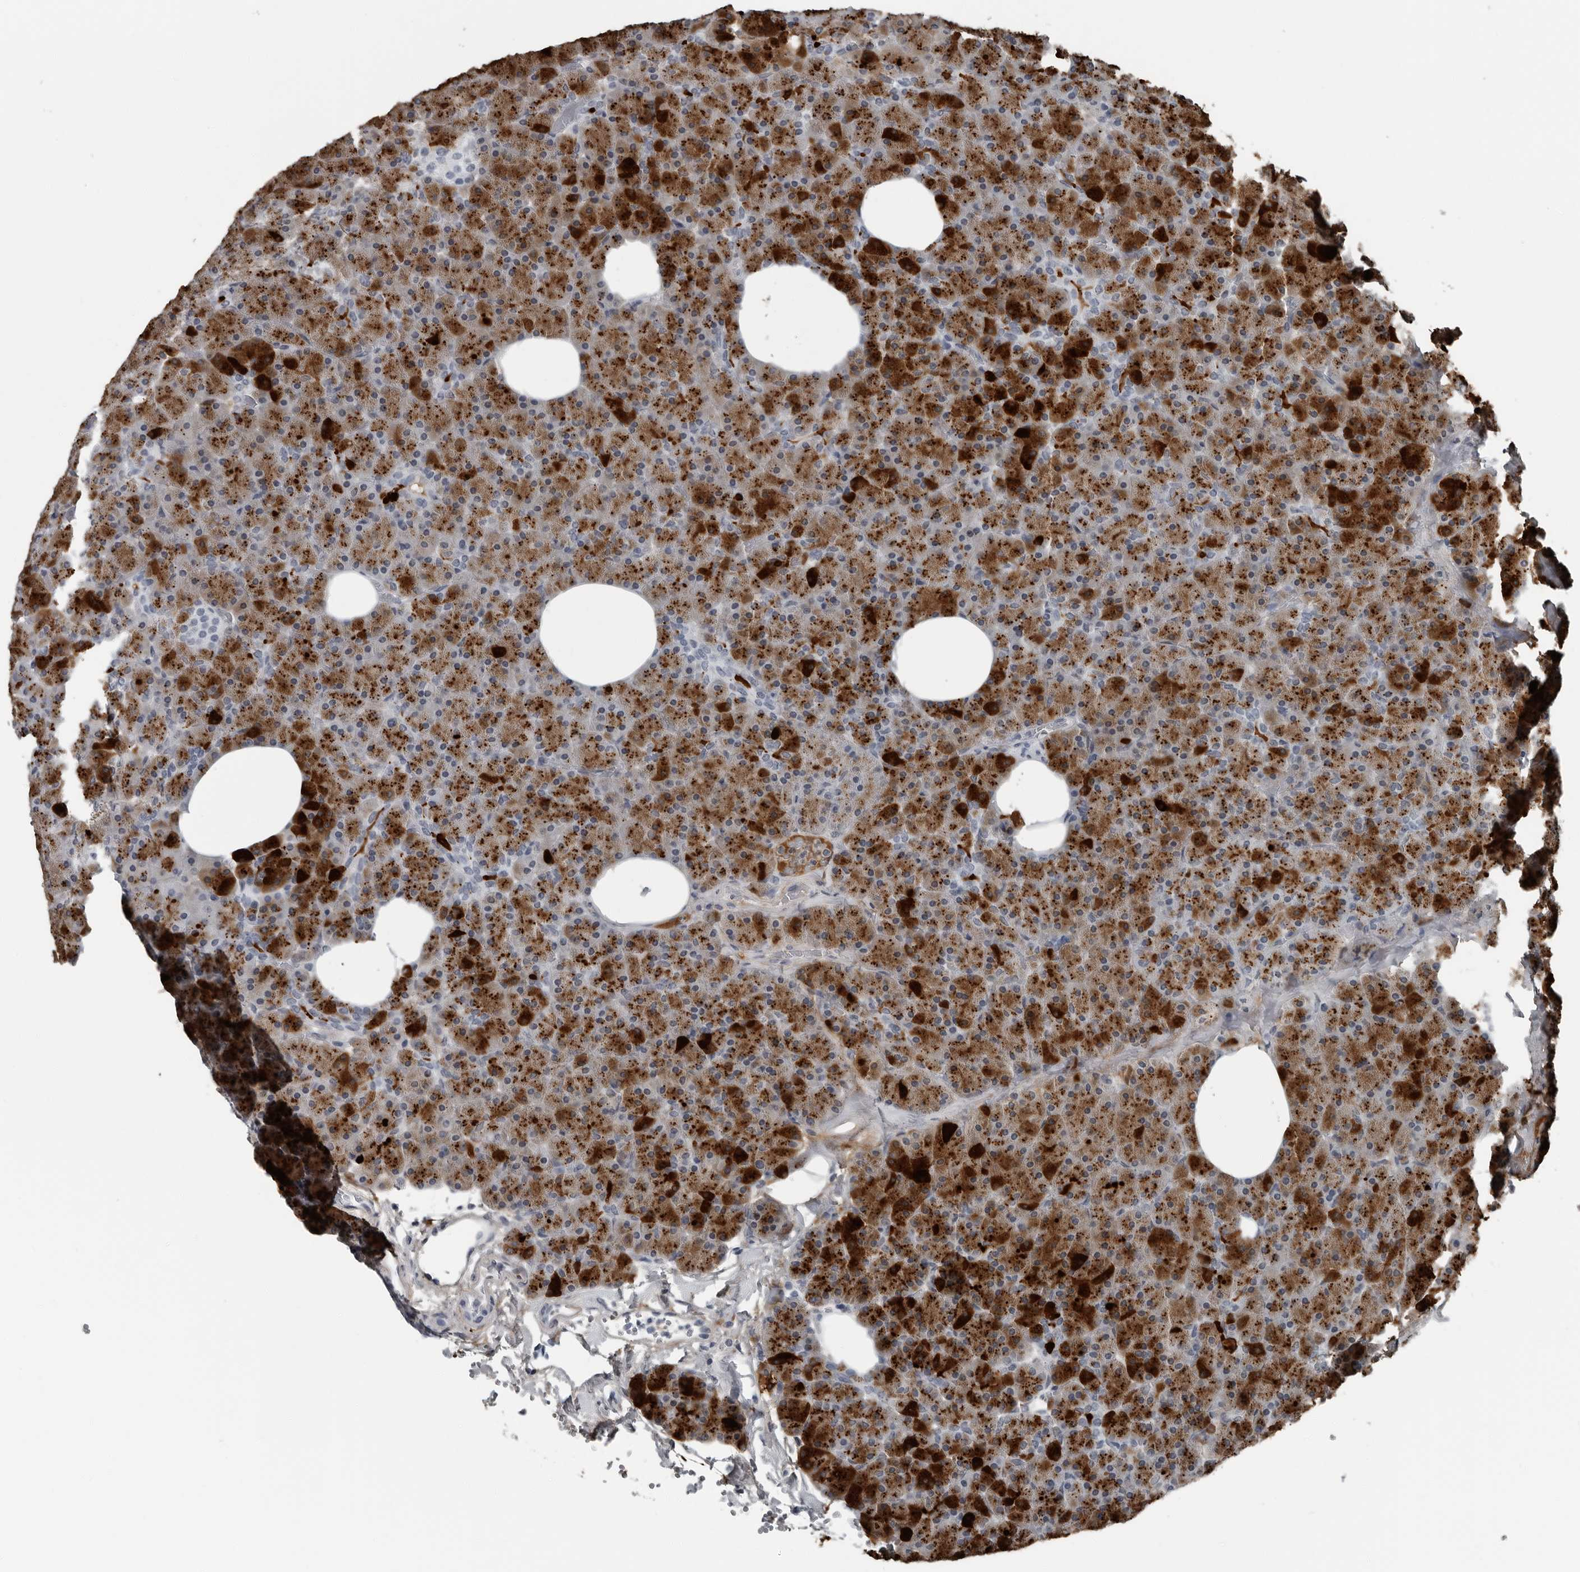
{"staining": {"intensity": "strong", "quantity": ">75%", "location": "cytoplasmic/membranous"}, "tissue": "pancreas", "cell_type": "Exocrine glandular cells", "image_type": "normal", "snomed": [{"axis": "morphology", "description": "Normal tissue, NOS"}, {"axis": "morphology", "description": "Carcinoid, malignant, NOS"}, {"axis": "topography", "description": "Pancreas"}], "caption": "Human pancreas stained with a protein marker demonstrates strong staining in exocrine glandular cells.", "gene": "PRSS1", "patient": {"sex": "female", "age": 35}}